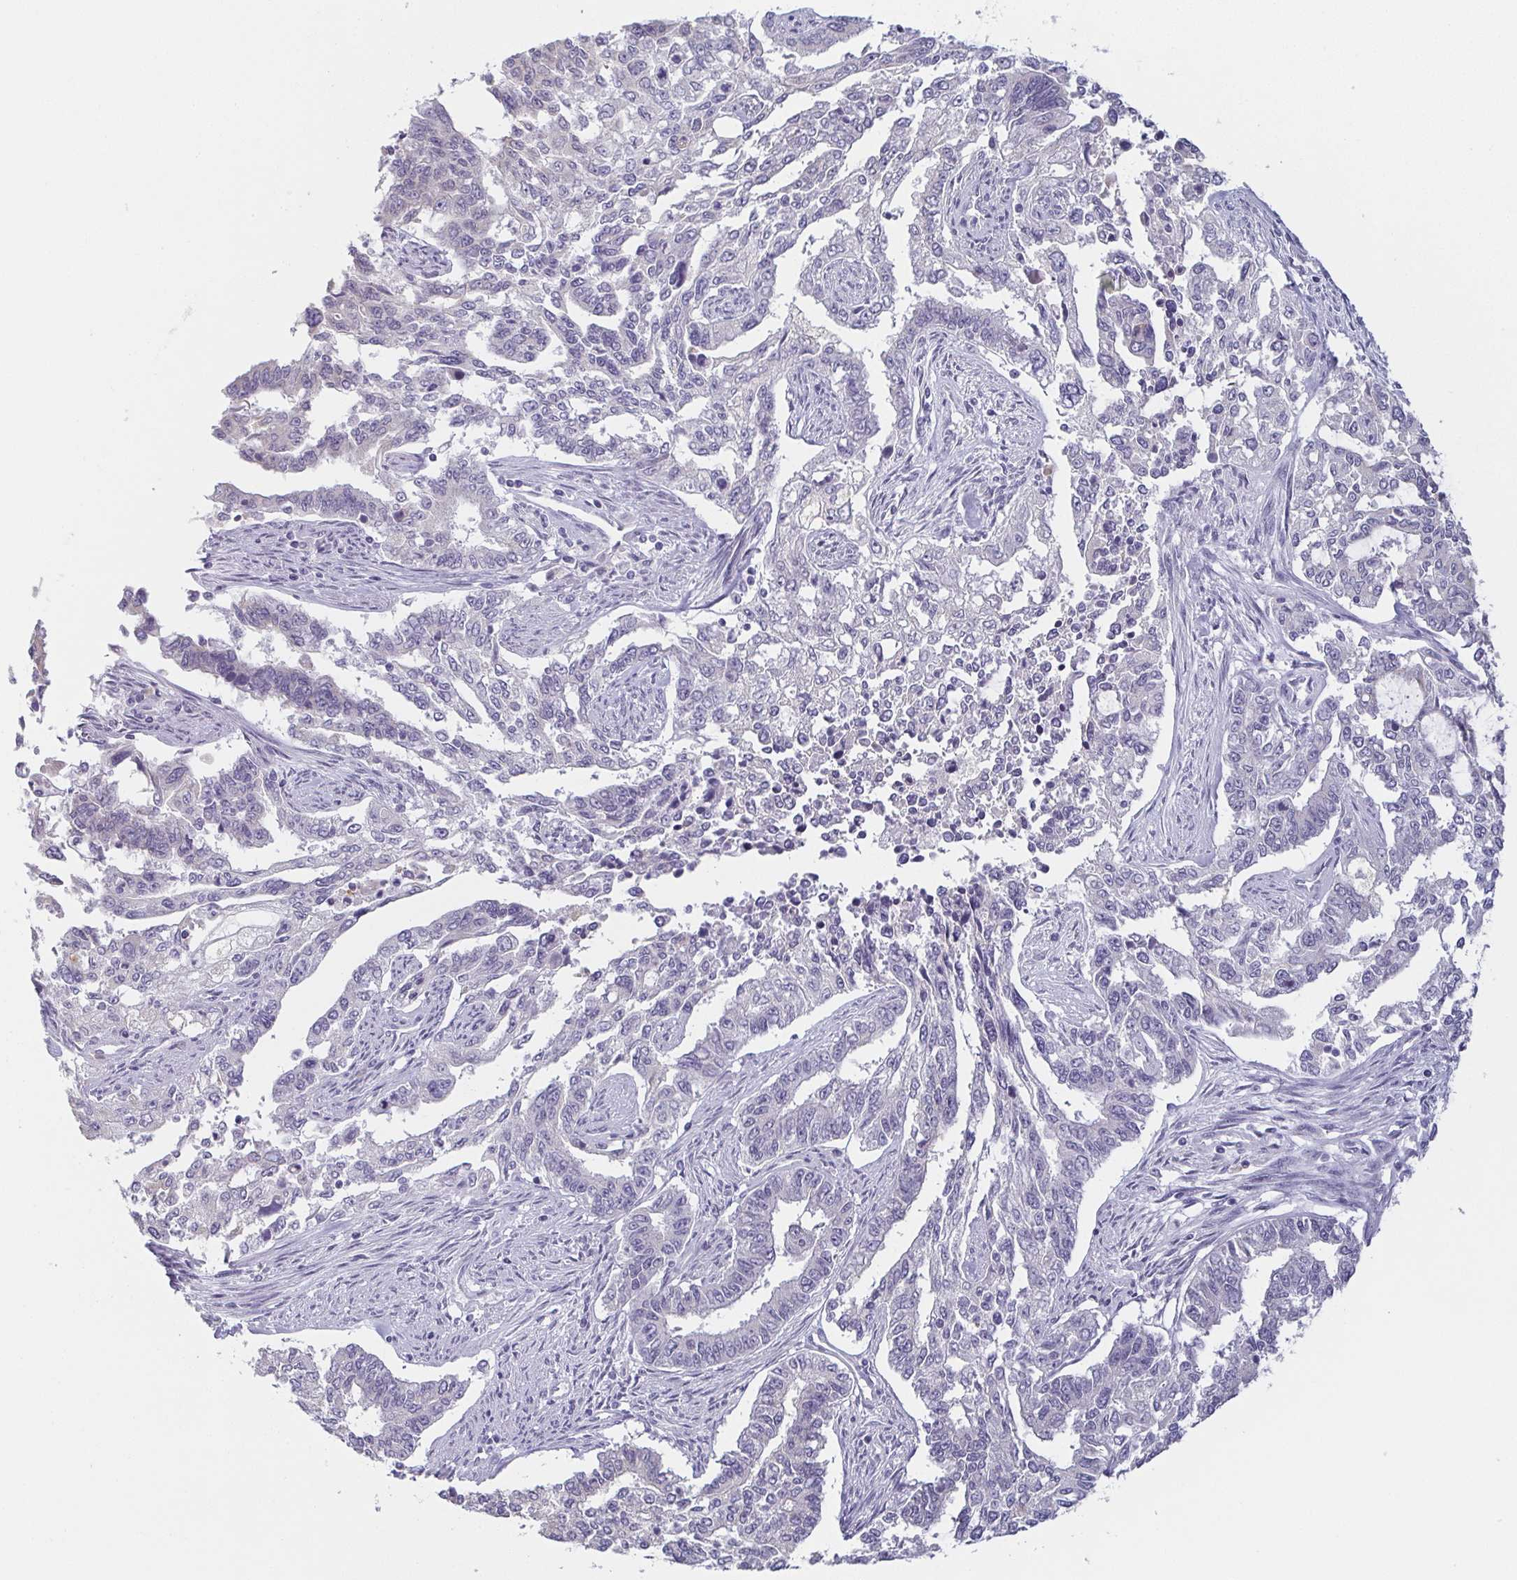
{"staining": {"intensity": "negative", "quantity": "none", "location": "none"}, "tissue": "endometrial cancer", "cell_type": "Tumor cells", "image_type": "cancer", "snomed": [{"axis": "morphology", "description": "Adenocarcinoma, NOS"}, {"axis": "topography", "description": "Uterus"}], "caption": "A micrograph of human endometrial cancer is negative for staining in tumor cells. (Immunohistochemistry (ihc), brightfield microscopy, high magnification).", "gene": "PRR27", "patient": {"sex": "female", "age": 59}}